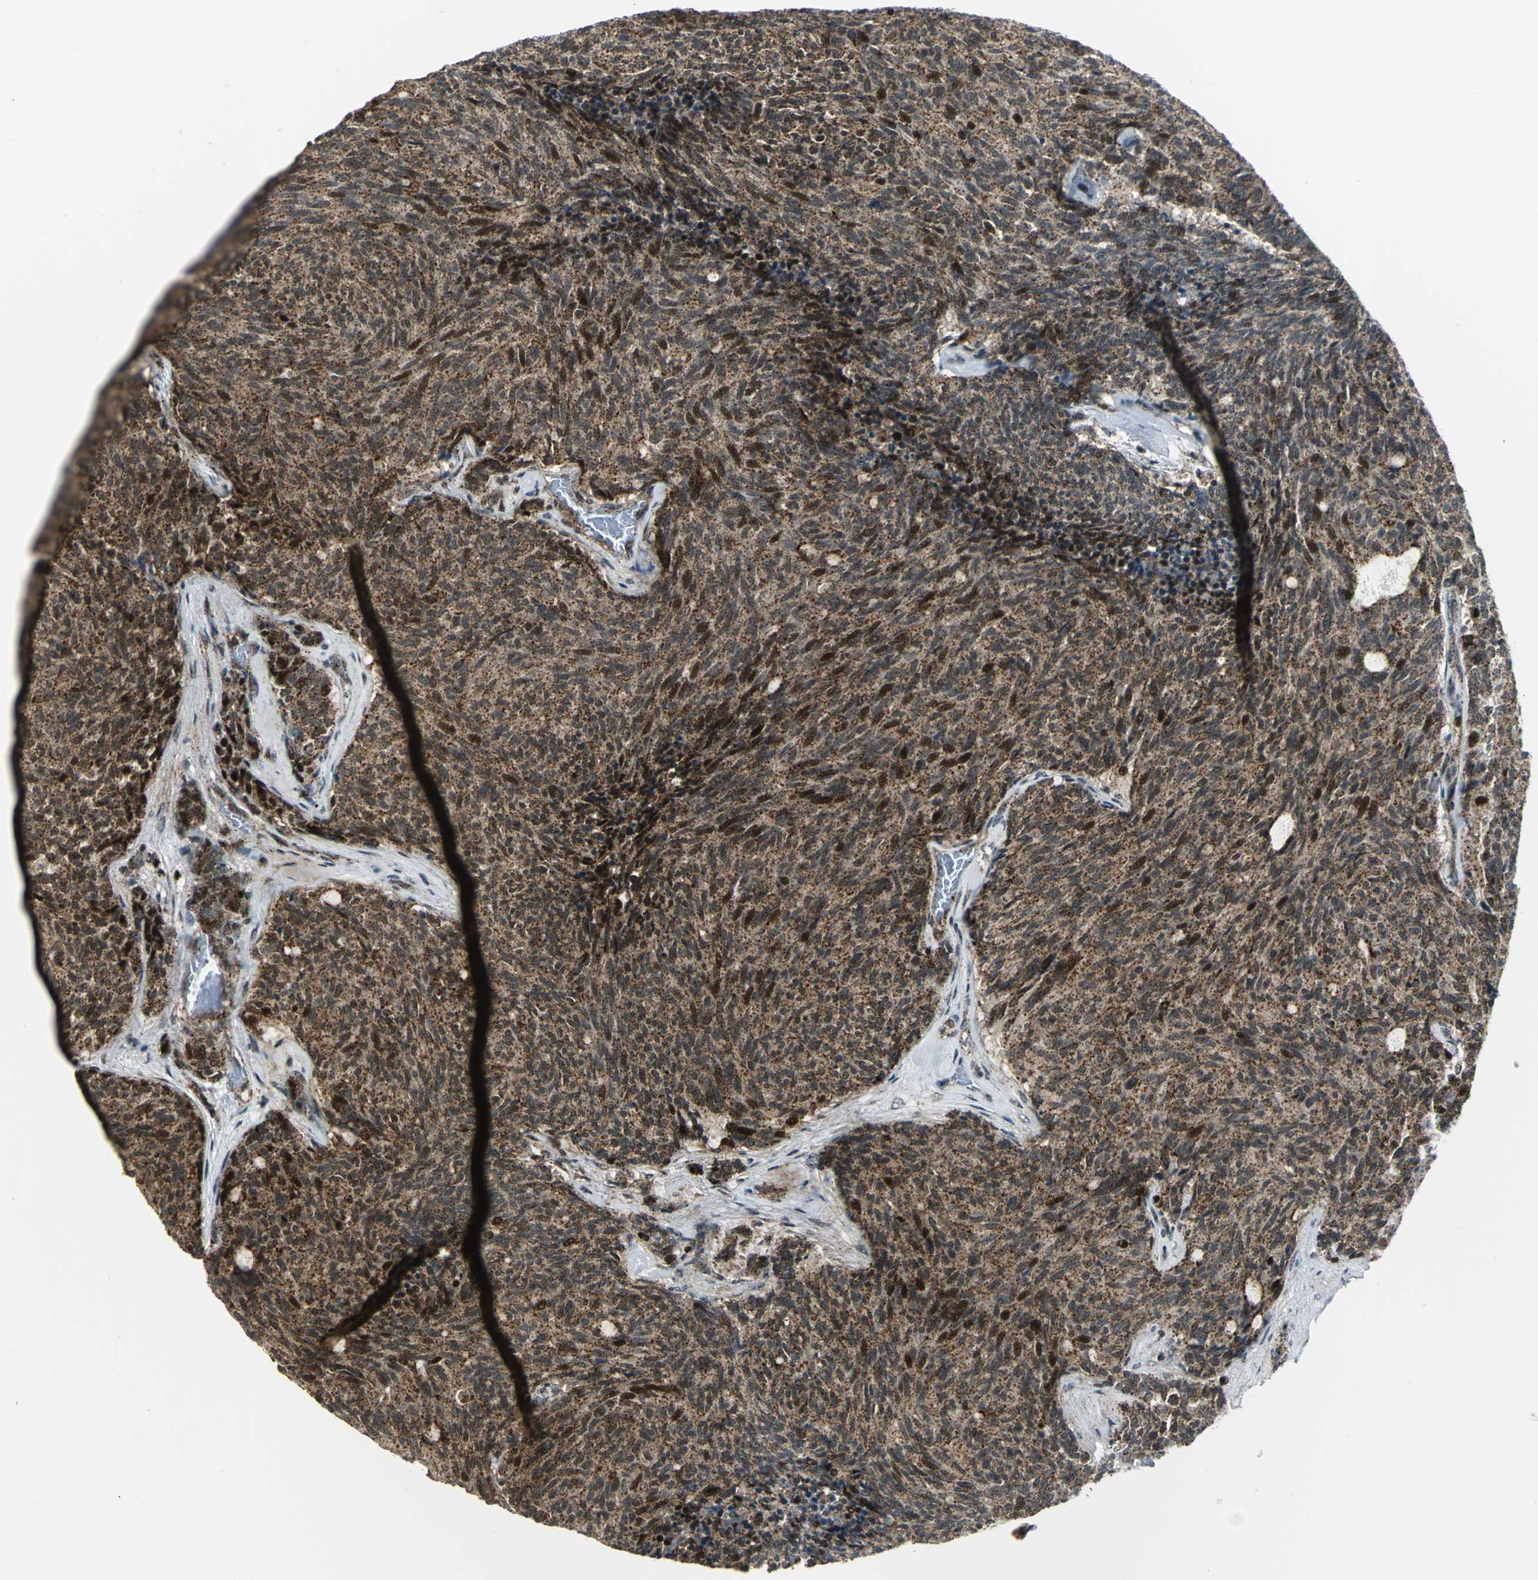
{"staining": {"intensity": "strong", "quantity": ">75%", "location": "cytoplasmic/membranous,nuclear"}, "tissue": "carcinoid", "cell_type": "Tumor cells", "image_type": "cancer", "snomed": [{"axis": "morphology", "description": "Carcinoid, malignant, NOS"}, {"axis": "topography", "description": "Pancreas"}], "caption": "Approximately >75% of tumor cells in carcinoid show strong cytoplasmic/membranous and nuclear protein expression as visualized by brown immunohistochemical staining.", "gene": "ATP6V1A", "patient": {"sex": "female", "age": 54}}